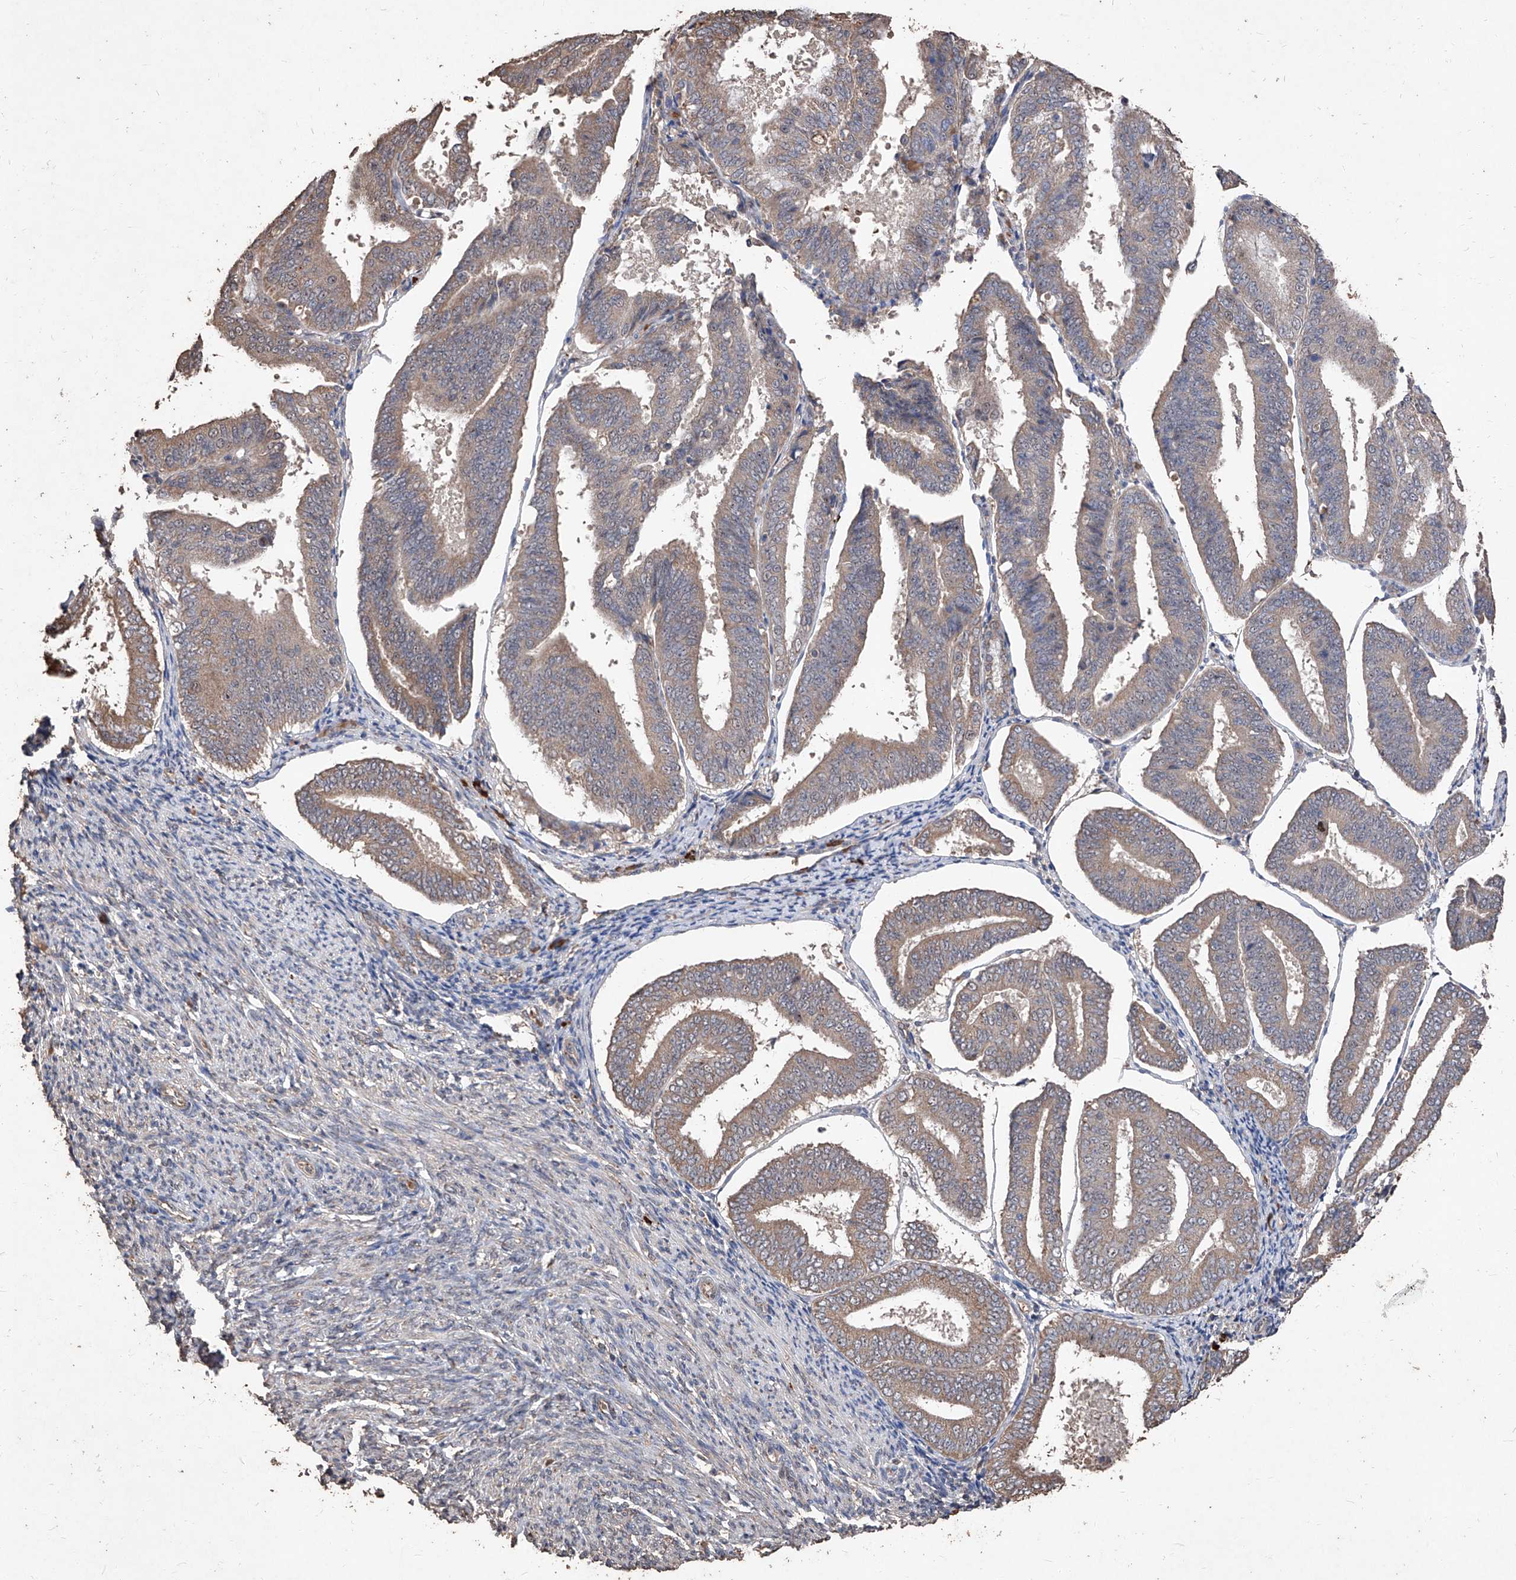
{"staining": {"intensity": "moderate", "quantity": ">75%", "location": "cytoplasmic/membranous"}, "tissue": "endometrial cancer", "cell_type": "Tumor cells", "image_type": "cancer", "snomed": [{"axis": "morphology", "description": "Adenocarcinoma, NOS"}, {"axis": "topography", "description": "Endometrium"}], "caption": "Protein staining reveals moderate cytoplasmic/membranous positivity in about >75% of tumor cells in endometrial cancer (adenocarcinoma).", "gene": "EML1", "patient": {"sex": "female", "age": 63}}